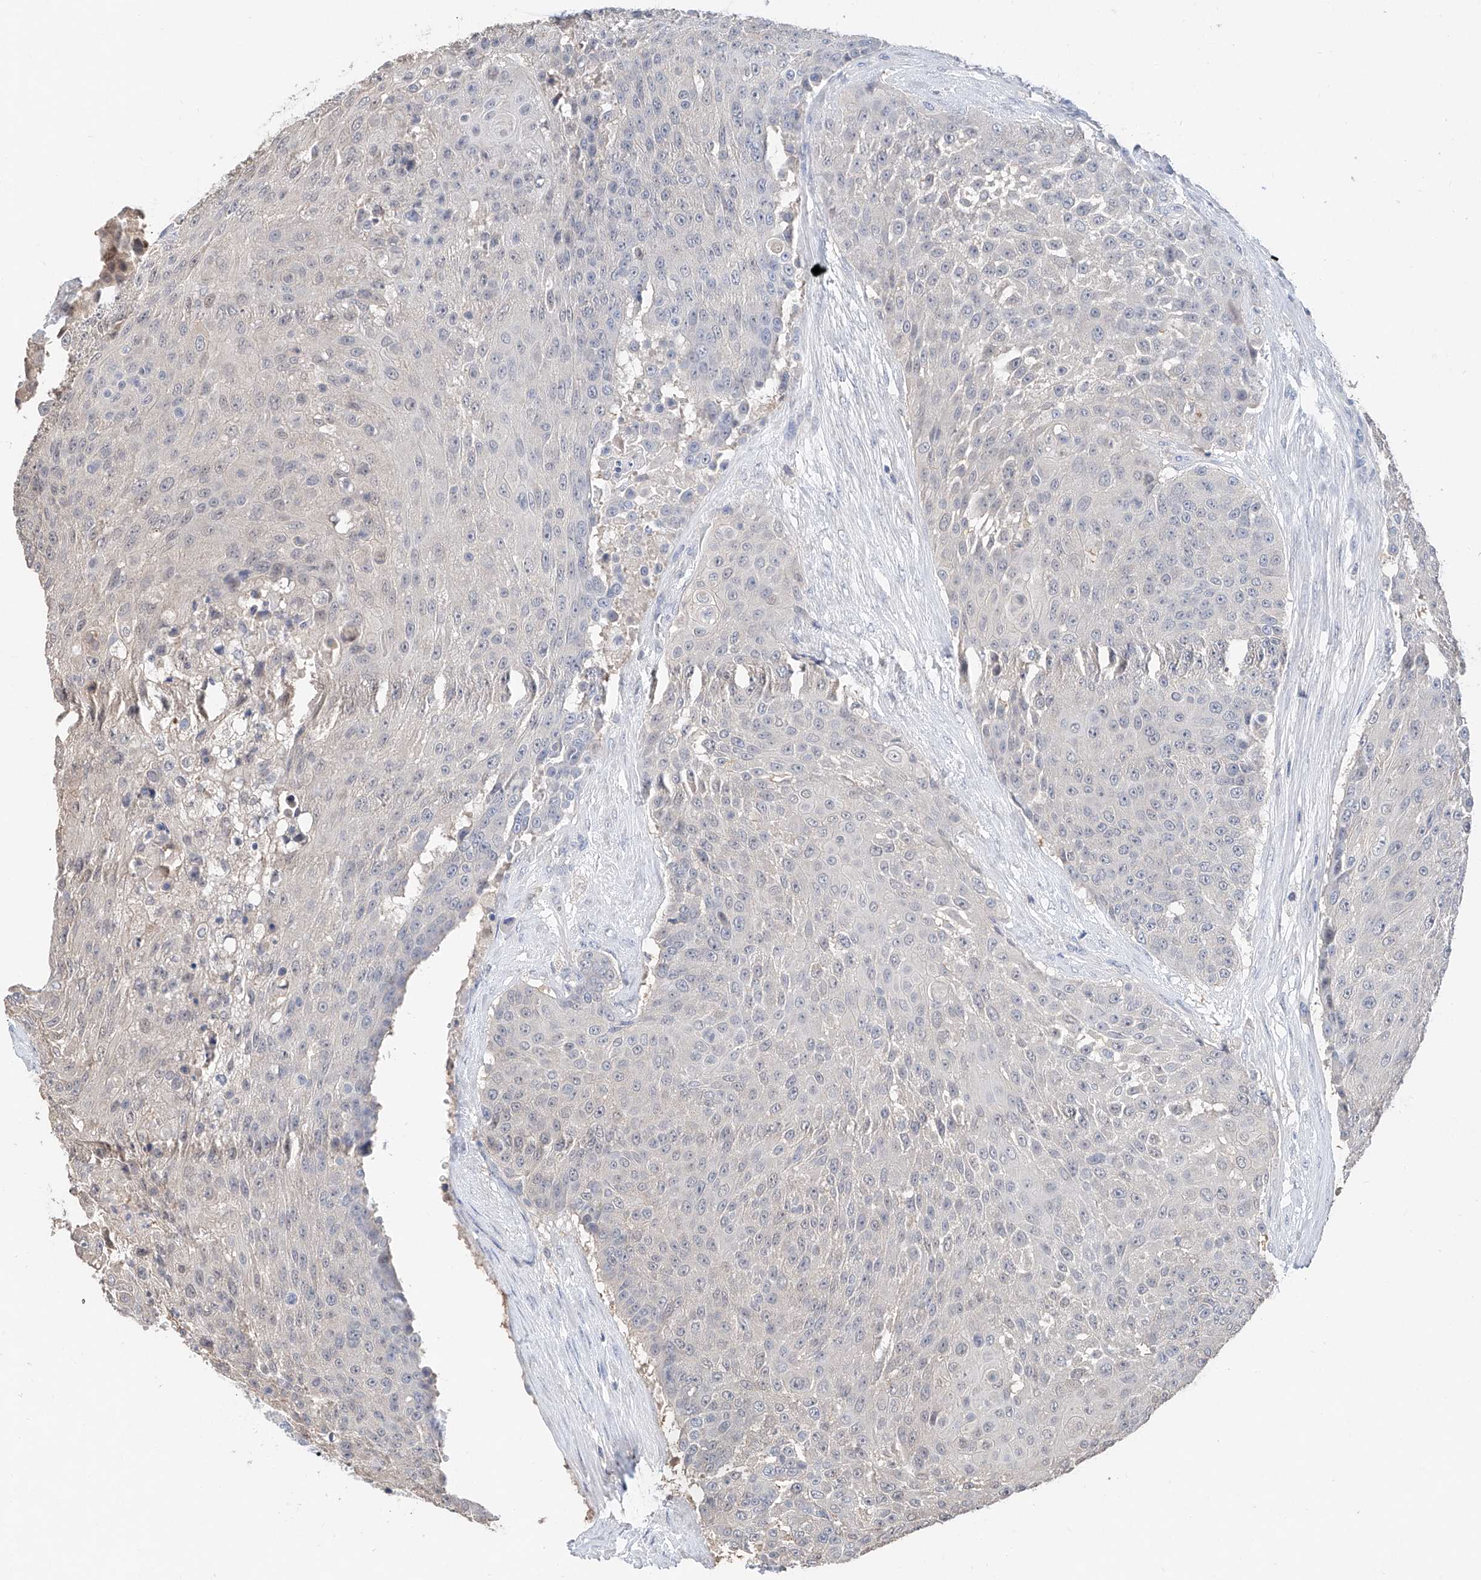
{"staining": {"intensity": "negative", "quantity": "none", "location": "none"}, "tissue": "urothelial cancer", "cell_type": "Tumor cells", "image_type": "cancer", "snomed": [{"axis": "morphology", "description": "Urothelial carcinoma, High grade"}, {"axis": "topography", "description": "Urinary bladder"}], "caption": "The histopathology image demonstrates no staining of tumor cells in high-grade urothelial carcinoma.", "gene": "FUCA2", "patient": {"sex": "female", "age": 63}}